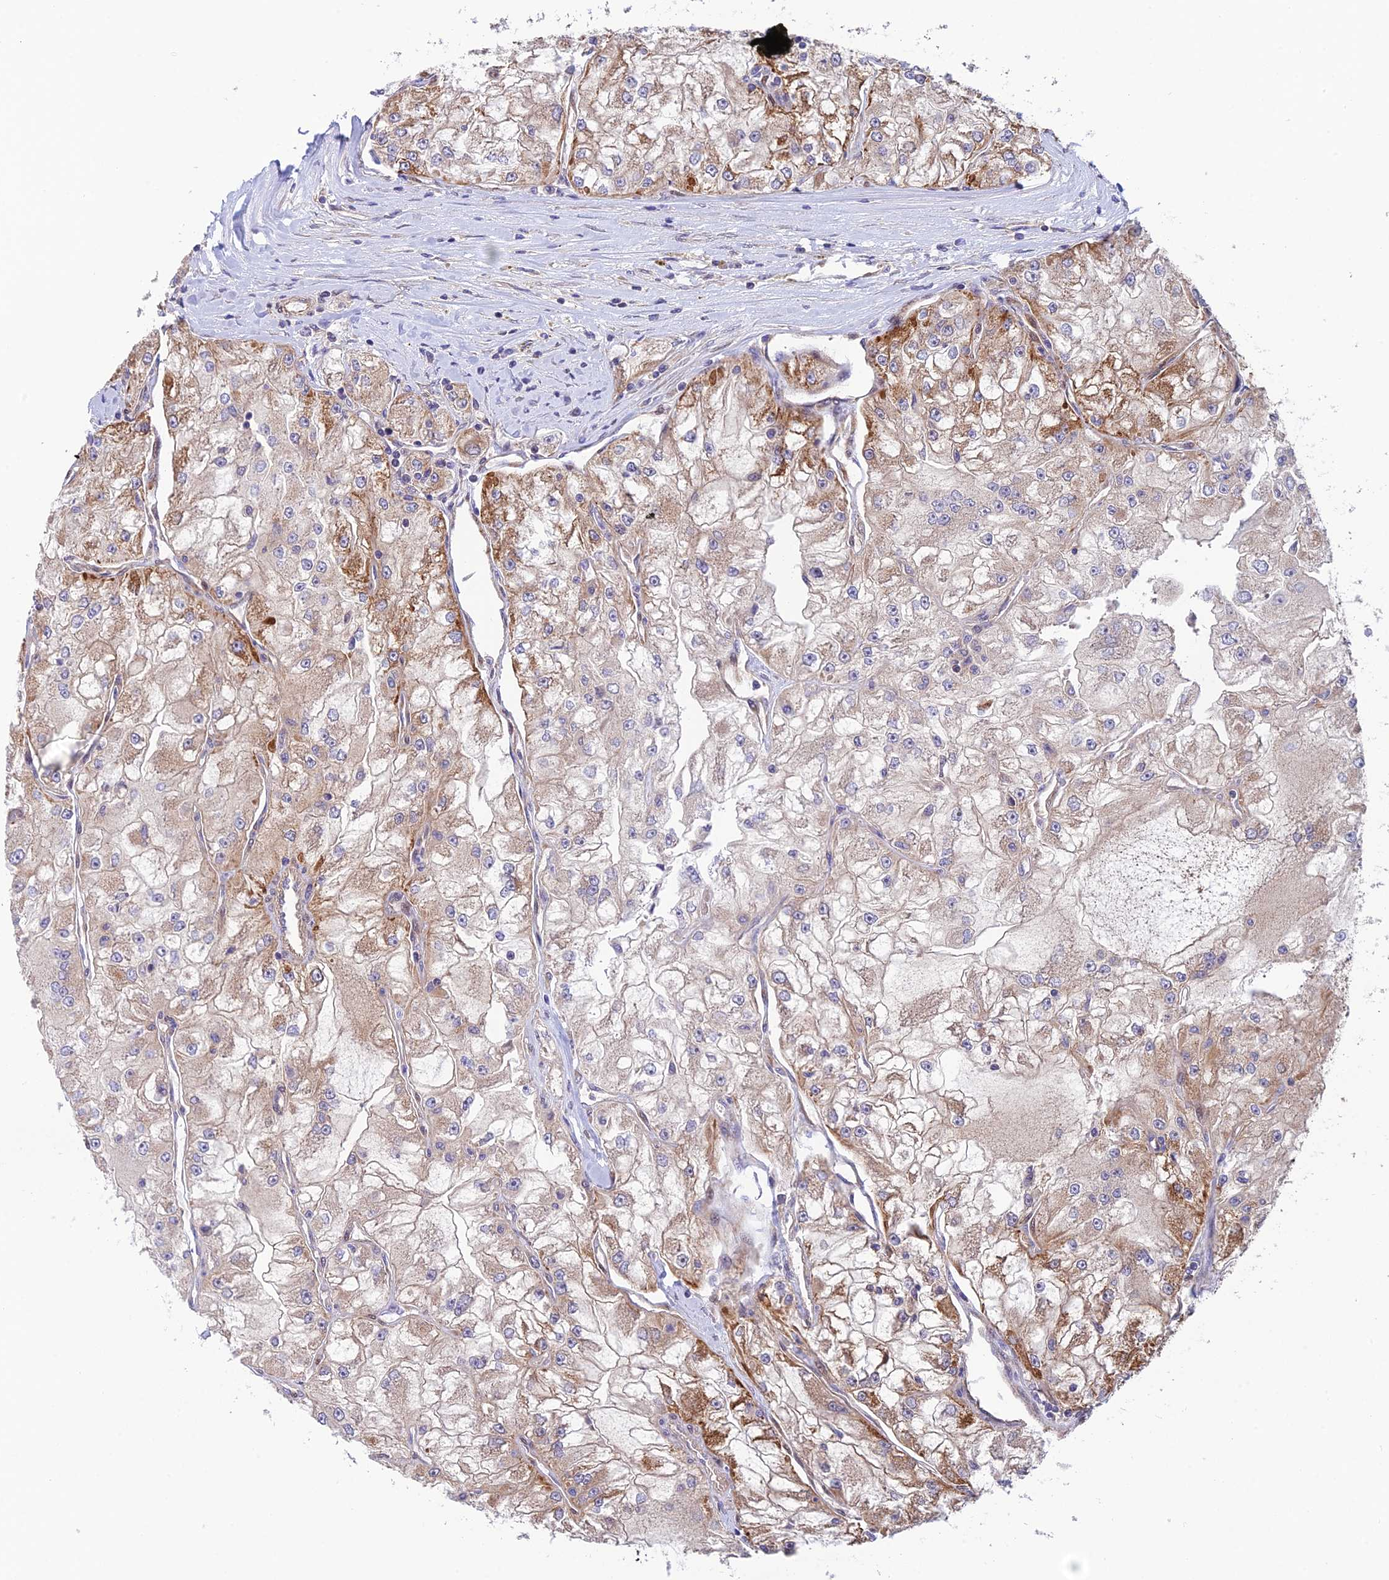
{"staining": {"intensity": "strong", "quantity": "25%-75%", "location": "cytoplasmic/membranous"}, "tissue": "renal cancer", "cell_type": "Tumor cells", "image_type": "cancer", "snomed": [{"axis": "morphology", "description": "Adenocarcinoma, NOS"}, {"axis": "topography", "description": "Kidney"}], "caption": "Protein staining demonstrates strong cytoplasmic/membranous staining in about 25%-75% of tumor cells in renal adenocarcinoma.", "gene": "EVI5L", "patient": {"sex": "female", "age": 72}}